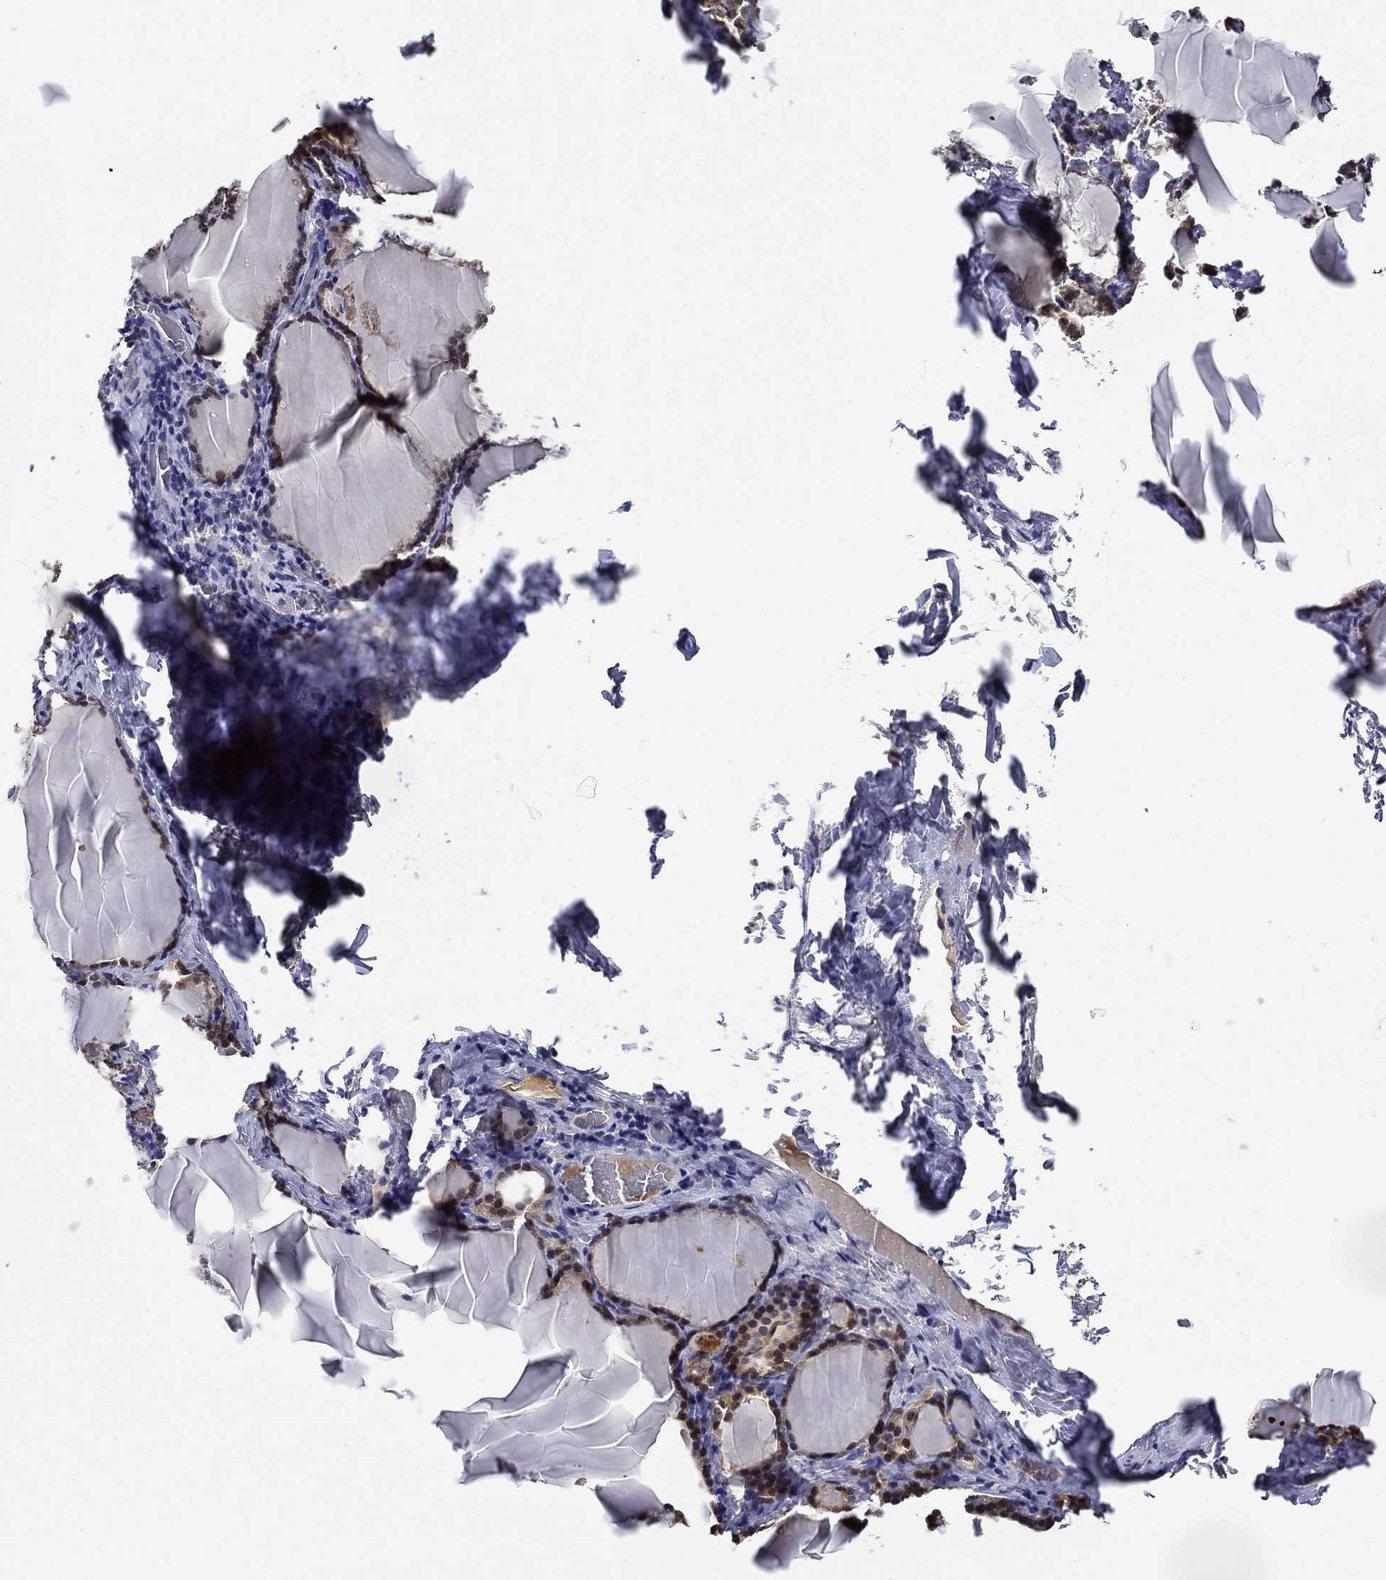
{"staining": {"intensity": "moderate", "quantity": "25%-75%", "location": "cytoplasmic/membranous,nuclear"}, "tissue": "thyroid gland", "cell_type": "Glandular cells", "image_type": "normal", "snomed": [{"axis": "morphology", "description": "Normal tissue, NOS"}, {"axis": "morphology", "description": "Hyperplasia, NOS"}, {"axis": "topography", "description": "Thyroid gland"}], "caption": "Protein analysis of unremarkable thyroid gland reveals moderate cytoplasmic/membranous,nuclear expression in approximately 25%-75% of glandular cells.", "gene": "DDTL", "patient": {"sex": "female", "age": 27}}